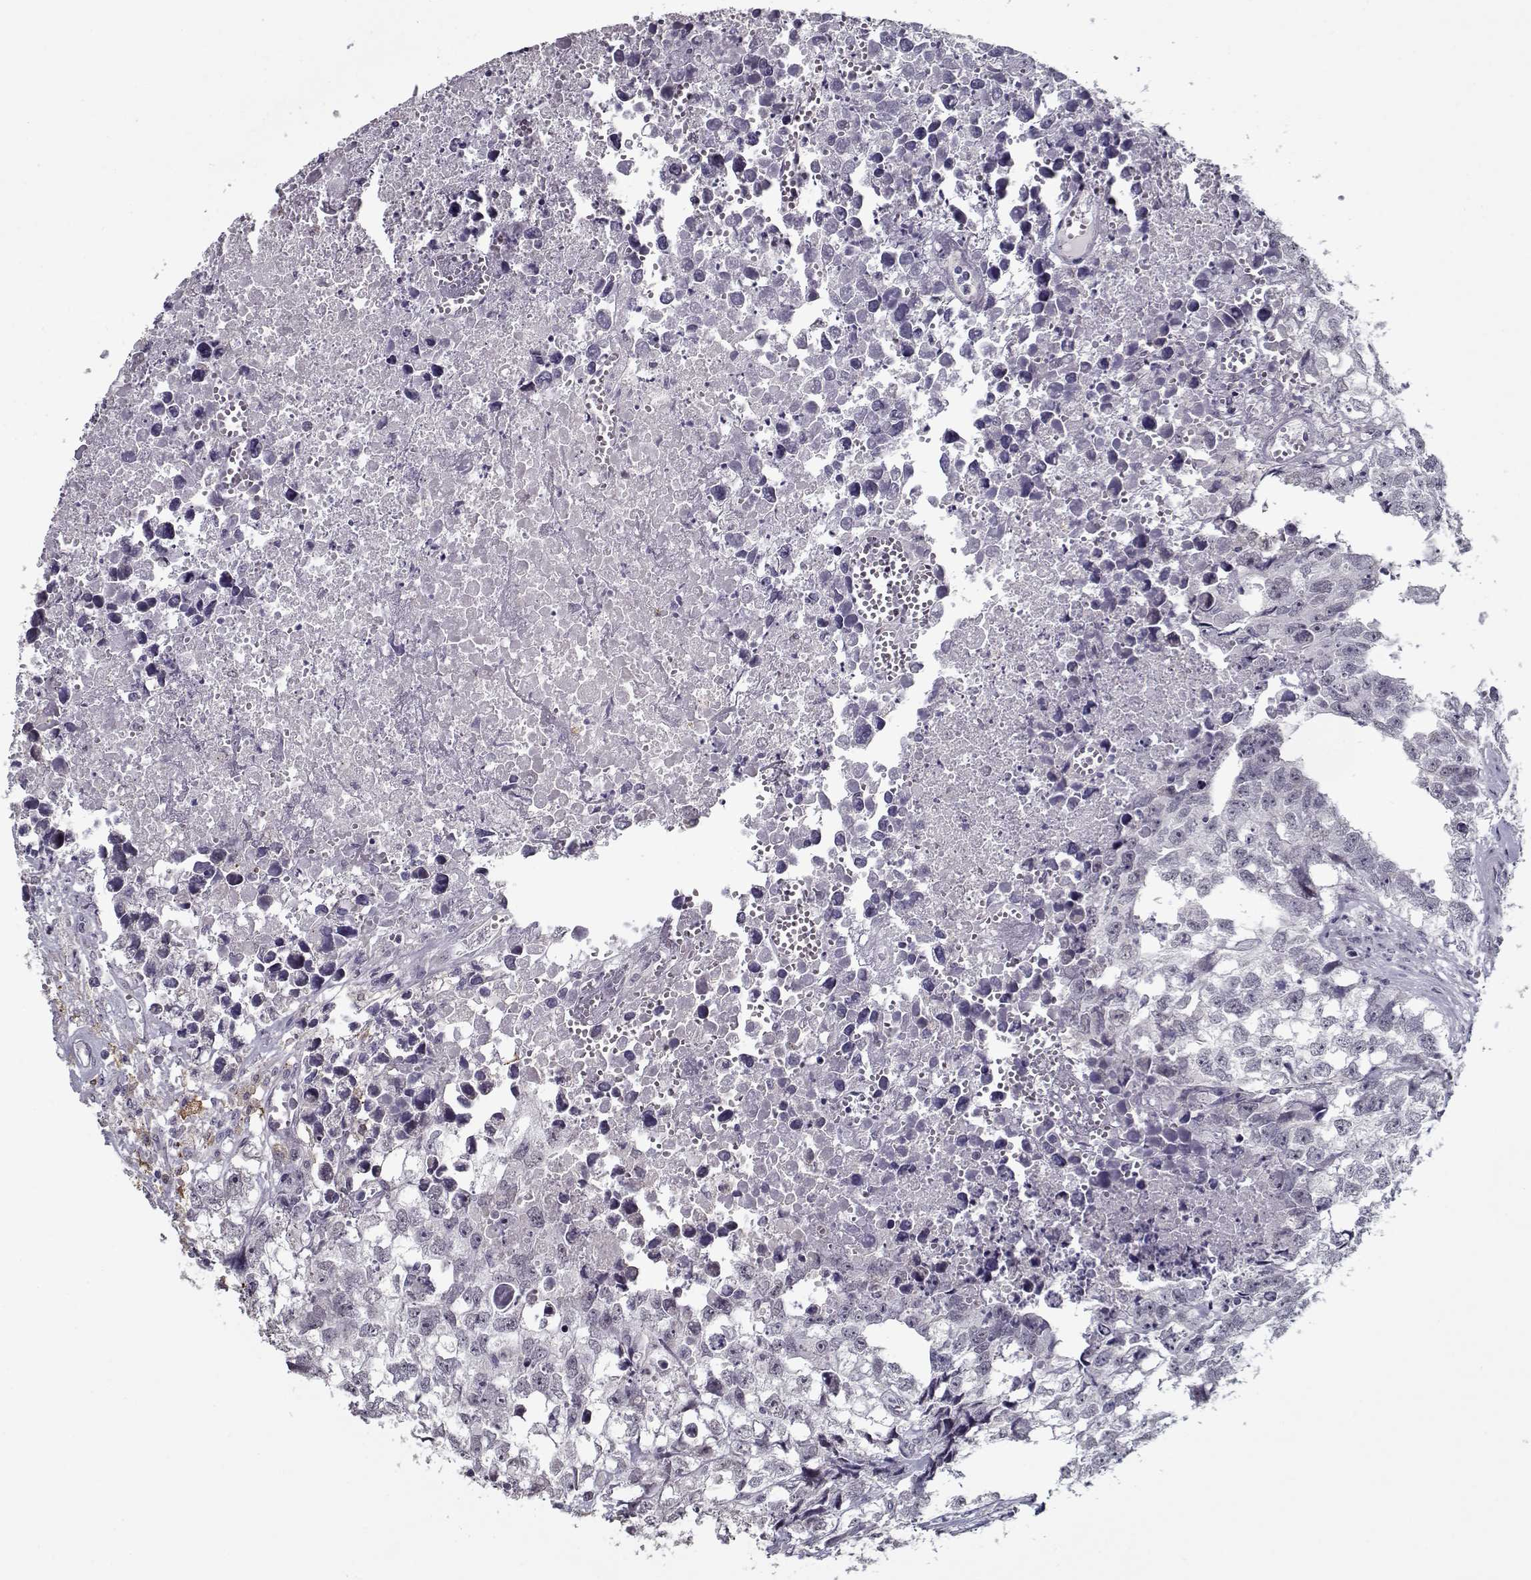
{"staining": {"intensity": "negative", "quantity": "none", "location": "none"}, "tissue": "testis cancer", "cell_type": "Tumor cells", "image_type": "cancer", "snomed": [{"axis": "morphology", "description": "Carcinoma, Embryonal, NOS"}, {"axis": "morphology", "description": "Teratoma, malignant, NOS"}, {"axis": "topography", "description": "Testis"}], "caption": "Tumor cells are negative for brown protein staining in testis cancer.", "gene": "SEC16B", "patient": {"sex": "male", "age": 44}}